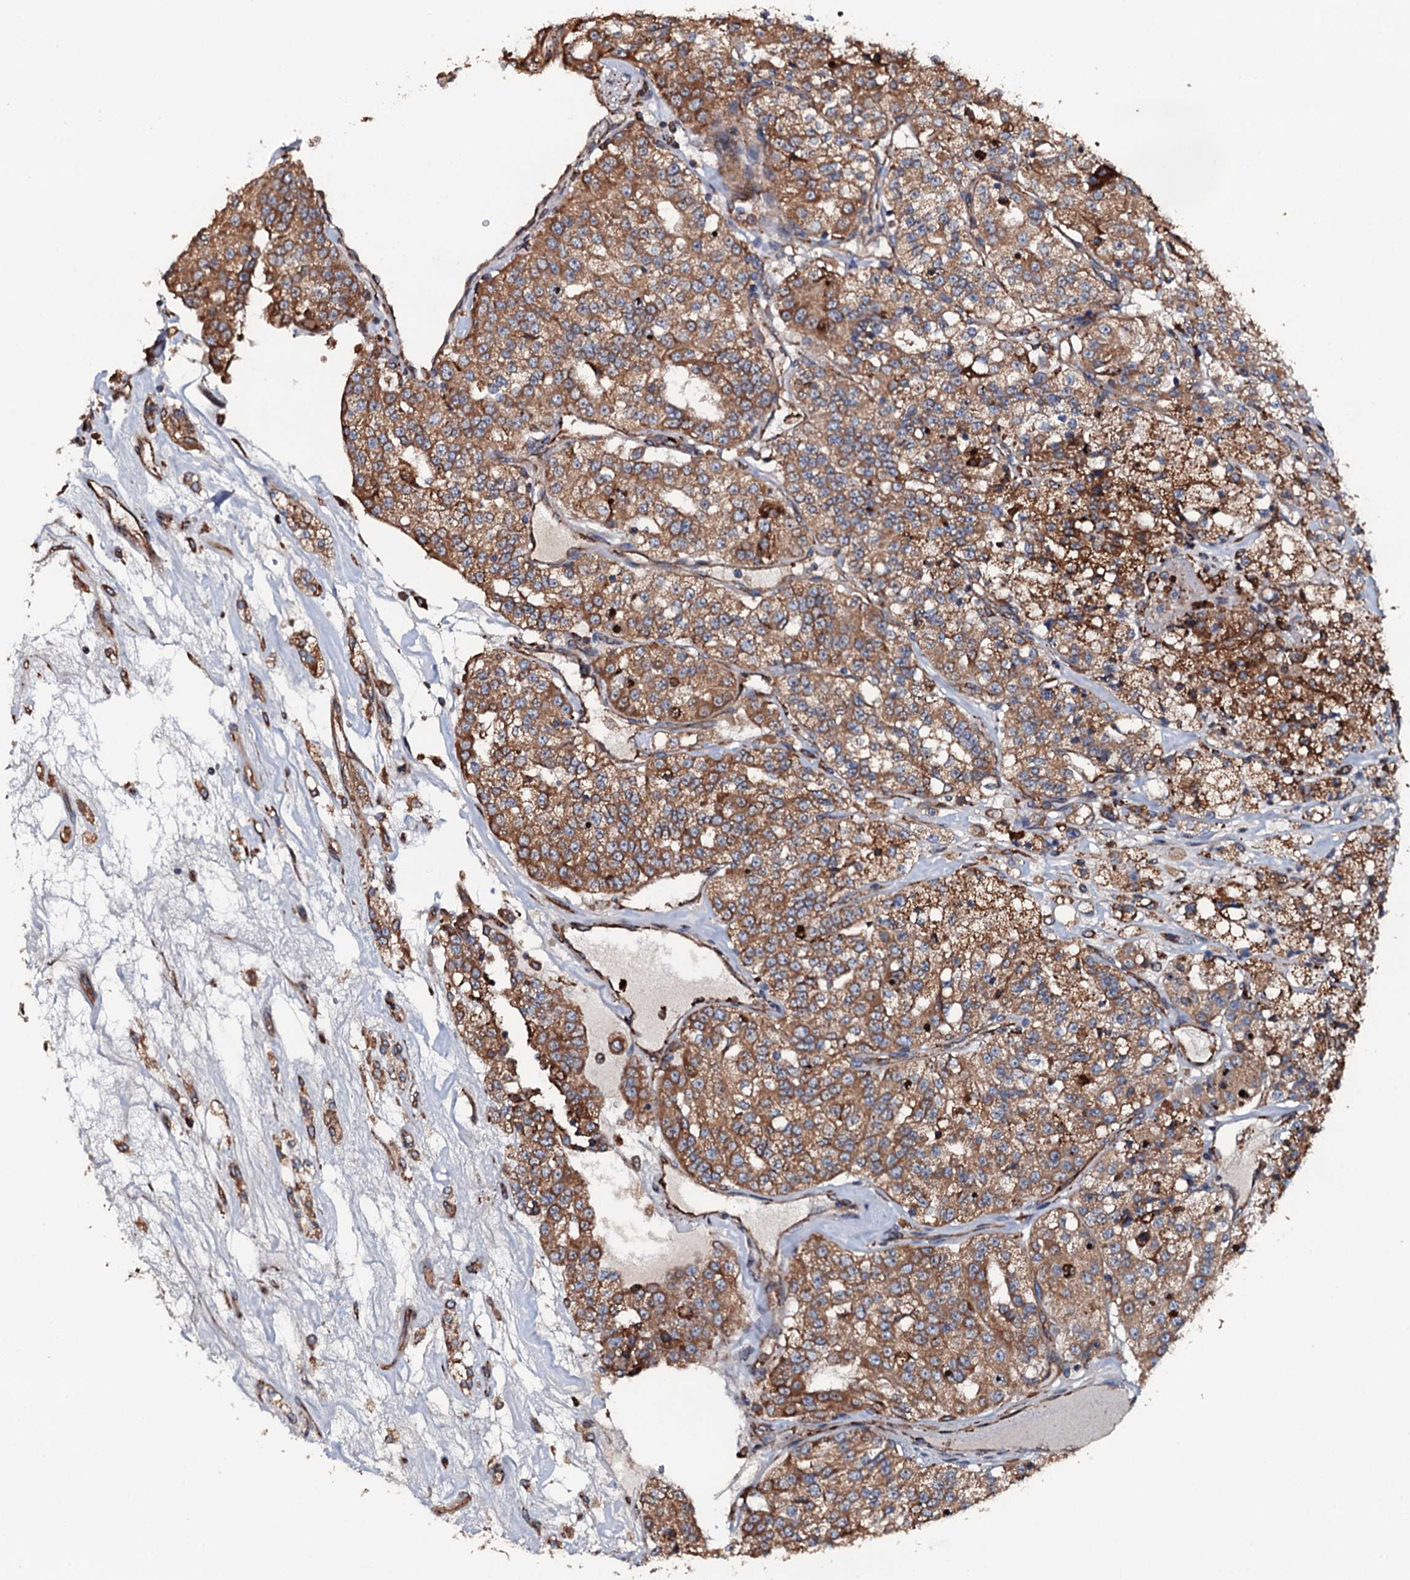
{"staining": {"intensity": "moderate", "quantity": ">75%", "location": "cytoplasmic/membranous"}, "tissue": "renal cancer", "cell_type": "Tumor cells", "image_type": "cancer", "snomed": [{"axis": "morphology", "description": "Adenocarcinoma, NOS"}, {"axis": "topography", "description": "Kidney"}], "caption": "Protein expression analysis of human renal adenocarcinoma reveals moderate cytoplasmic/membranous positivity in approximately >75% of tumor cells.", "gene": "RAB12", "patient": {"sex": "female", "age": 63}}